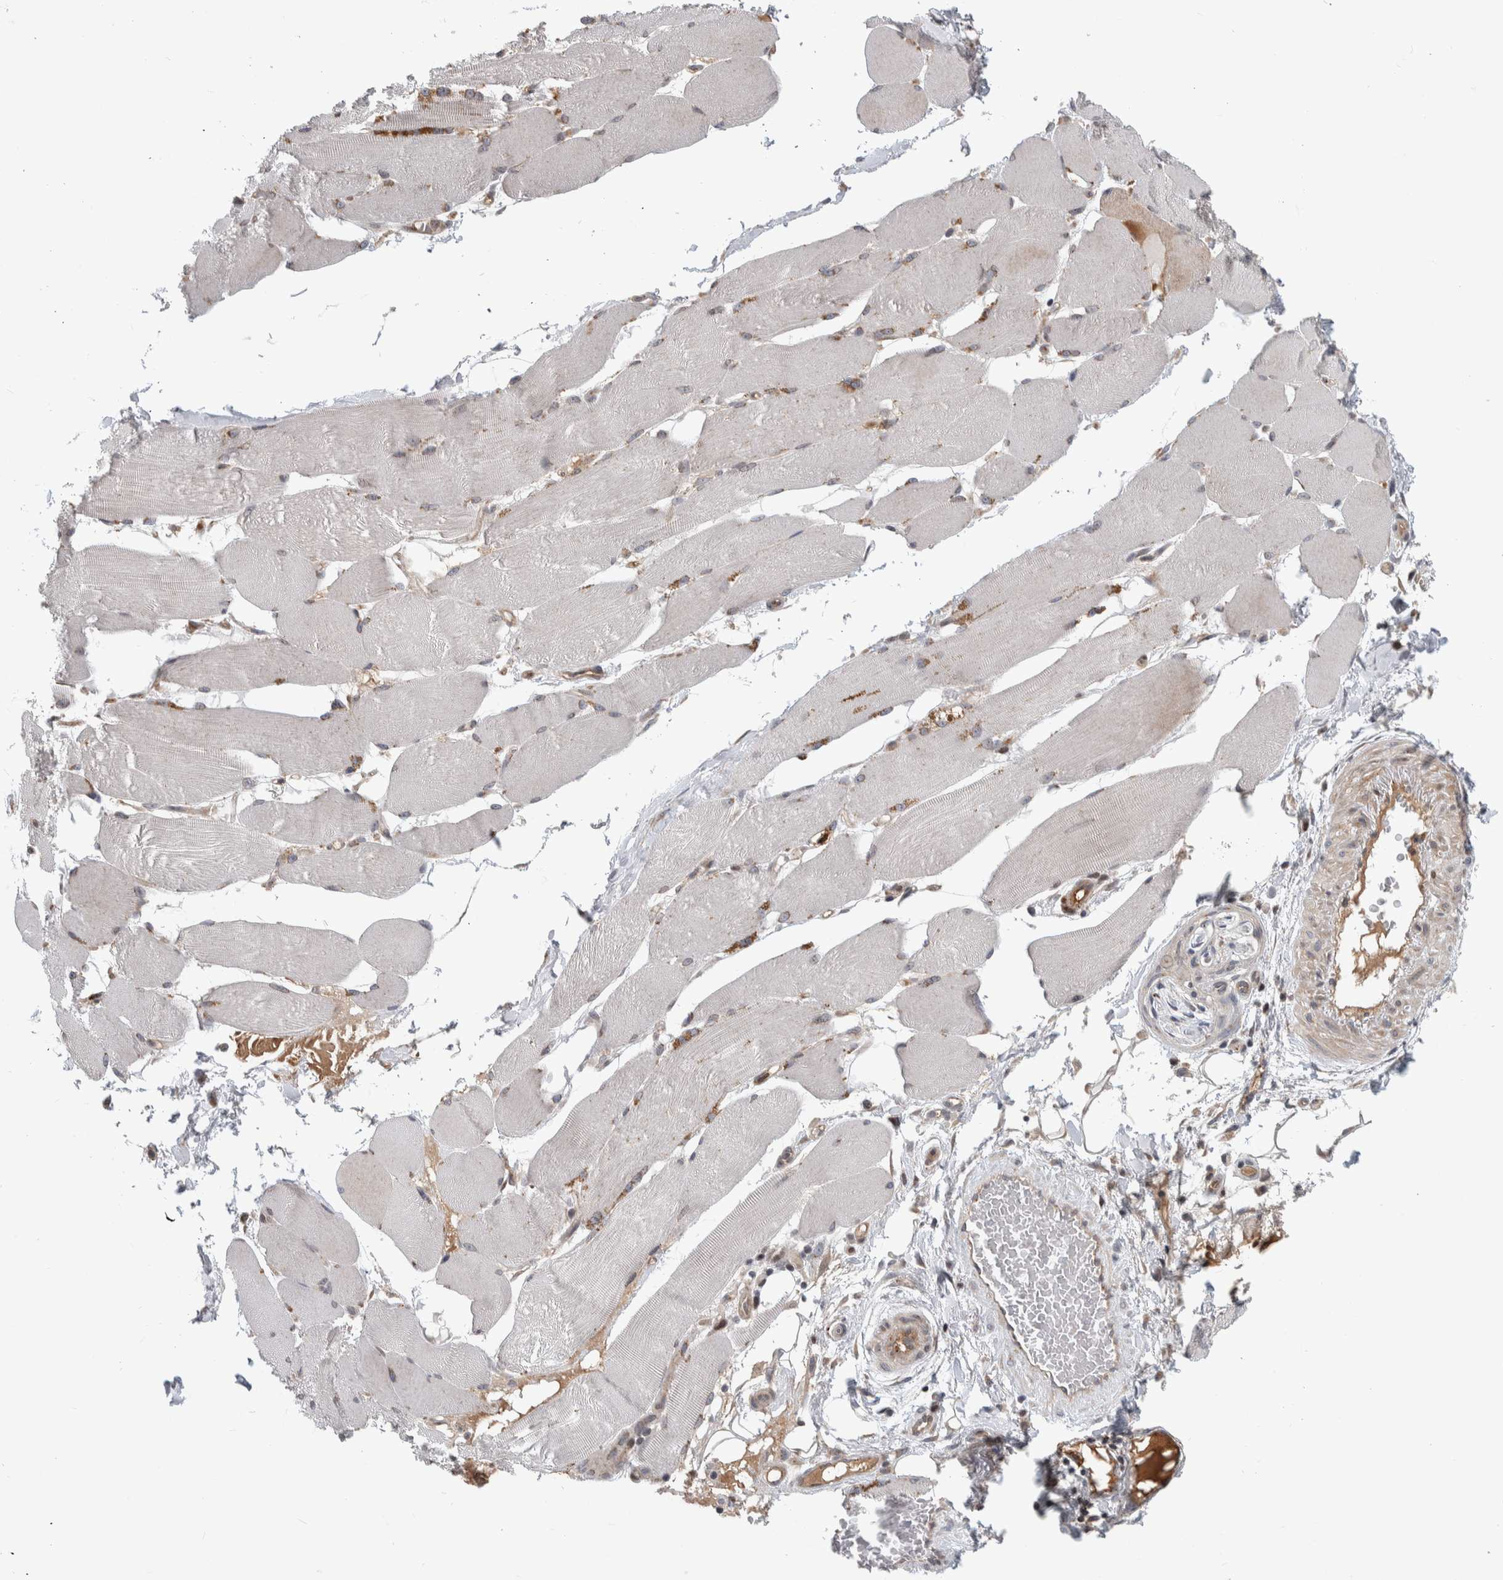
{"staining": {"intensity": "weak", "quantity": "<25%", "location": "cytoplasmic/membranous"}, "tissue": "skeletal muscle", "cell_type": "Myocytes", "image_type": "normal", "snomed": [{"axis": "morphology", "description": "Normal tissue, NOS"}, {"axis": "topography", "description": "Skin"}, {"axis": "topography", "description": "Skeletal muscle"}], "caption": "Immunohistochemical staining of normal human skeletal muscle shows no significant staining in myocytes. (Immunohistochemistry (ihc), brightfield microscopy, high magnification).", "gene": "MSL1", "patient": {"sex": "male", "age": 83}}